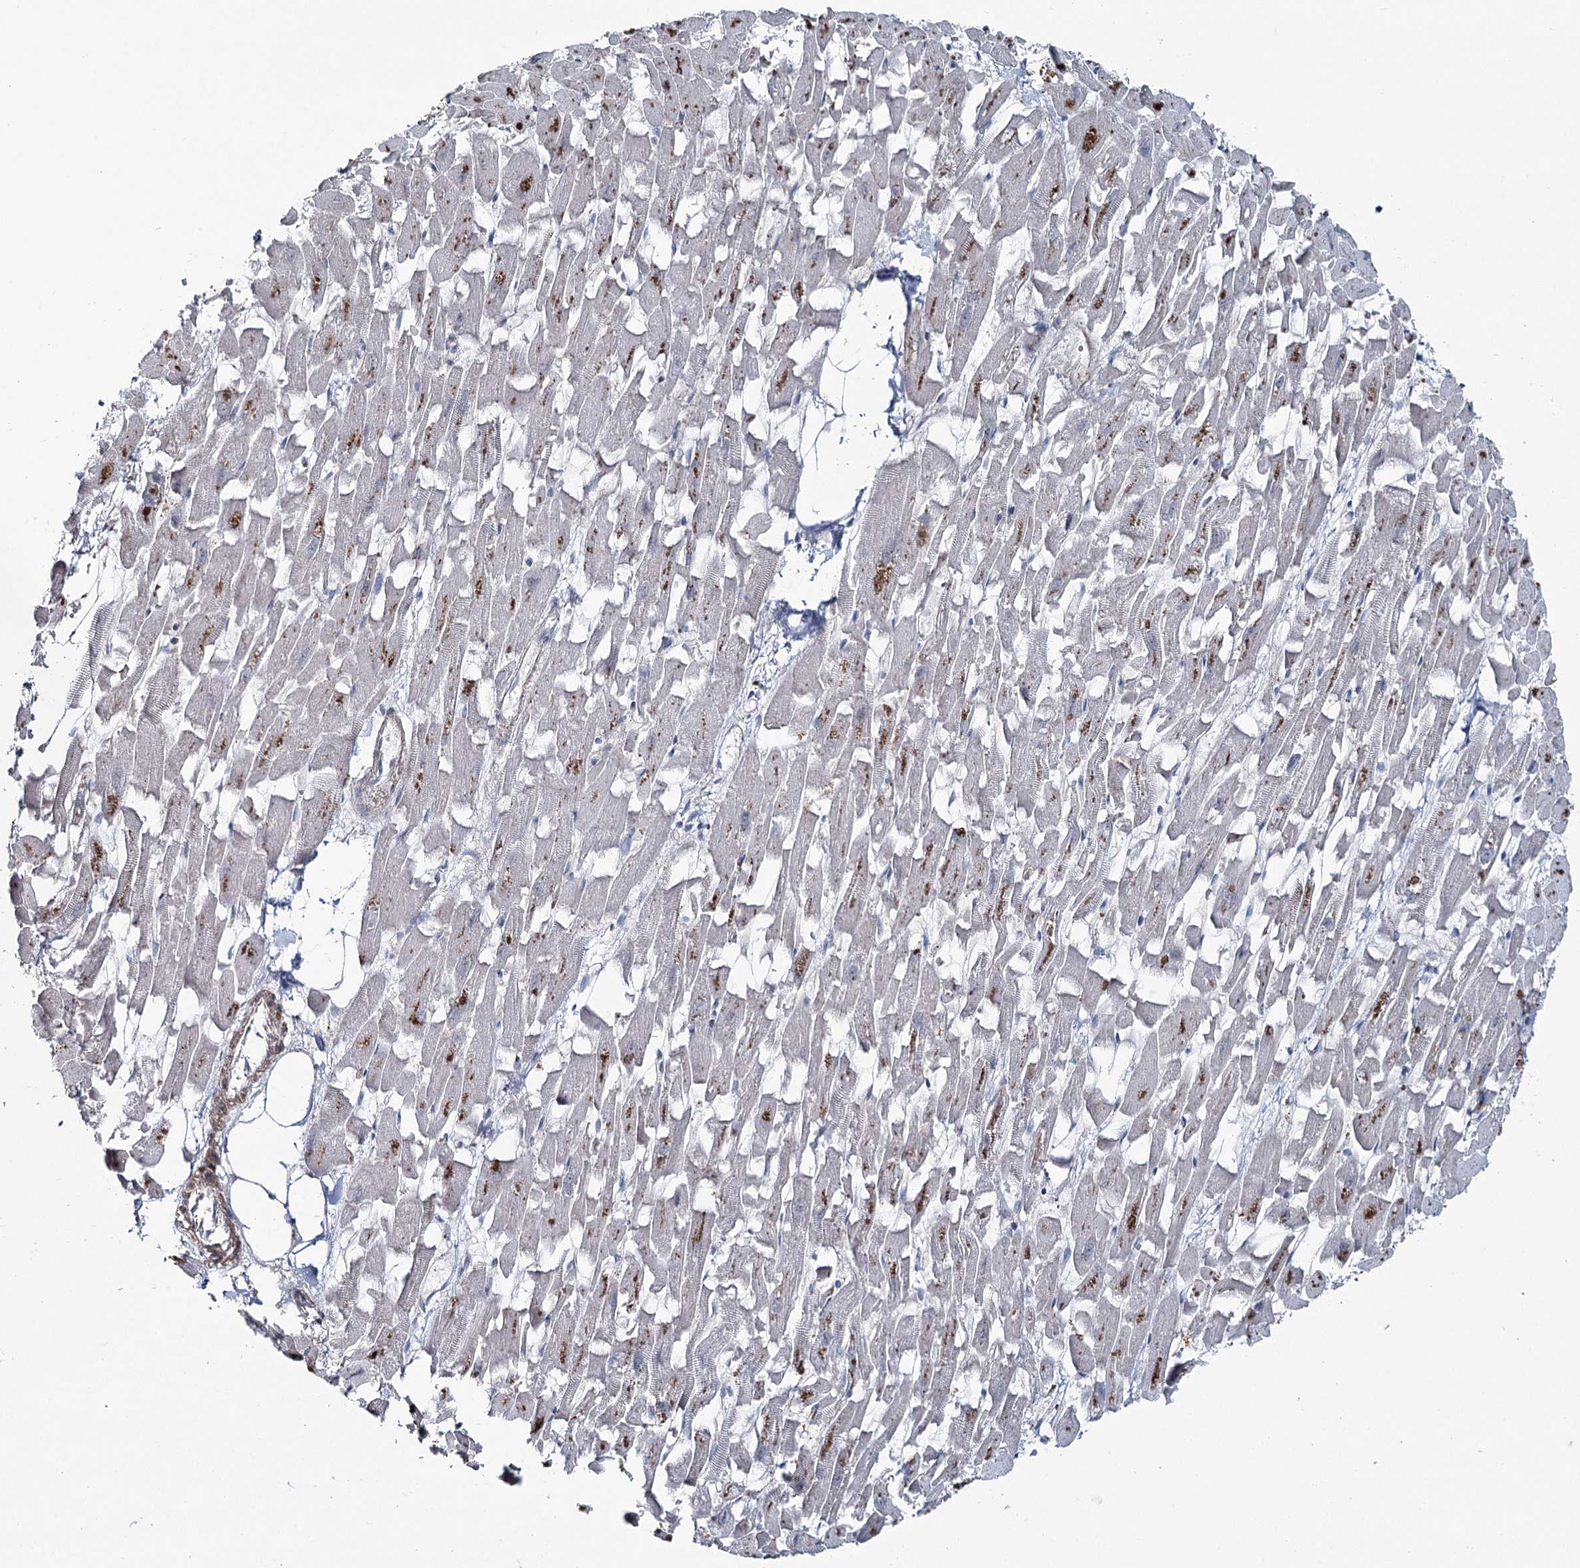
{"staining": {"intensity": "negative", "quantity": "none", "location": "none"}, "tissue": "heart muscle", "cell_type": "Cardiomyocytes", "image_type": "normal", "snomed": [{"axis": "morphology", "description": "Normal tissue, NOS"}, {"axis": "topography", "description": "Heart"}], "caption": "Image shows no protein expression in cardiomyocytes of unremarkable heart muscle. (Brightfield microscopy of DAB (3,3'-diaminobenzidine) IHC at high magnification).", "gene": "FAM120B", "patient": {"sex": "female", "age": 64}}